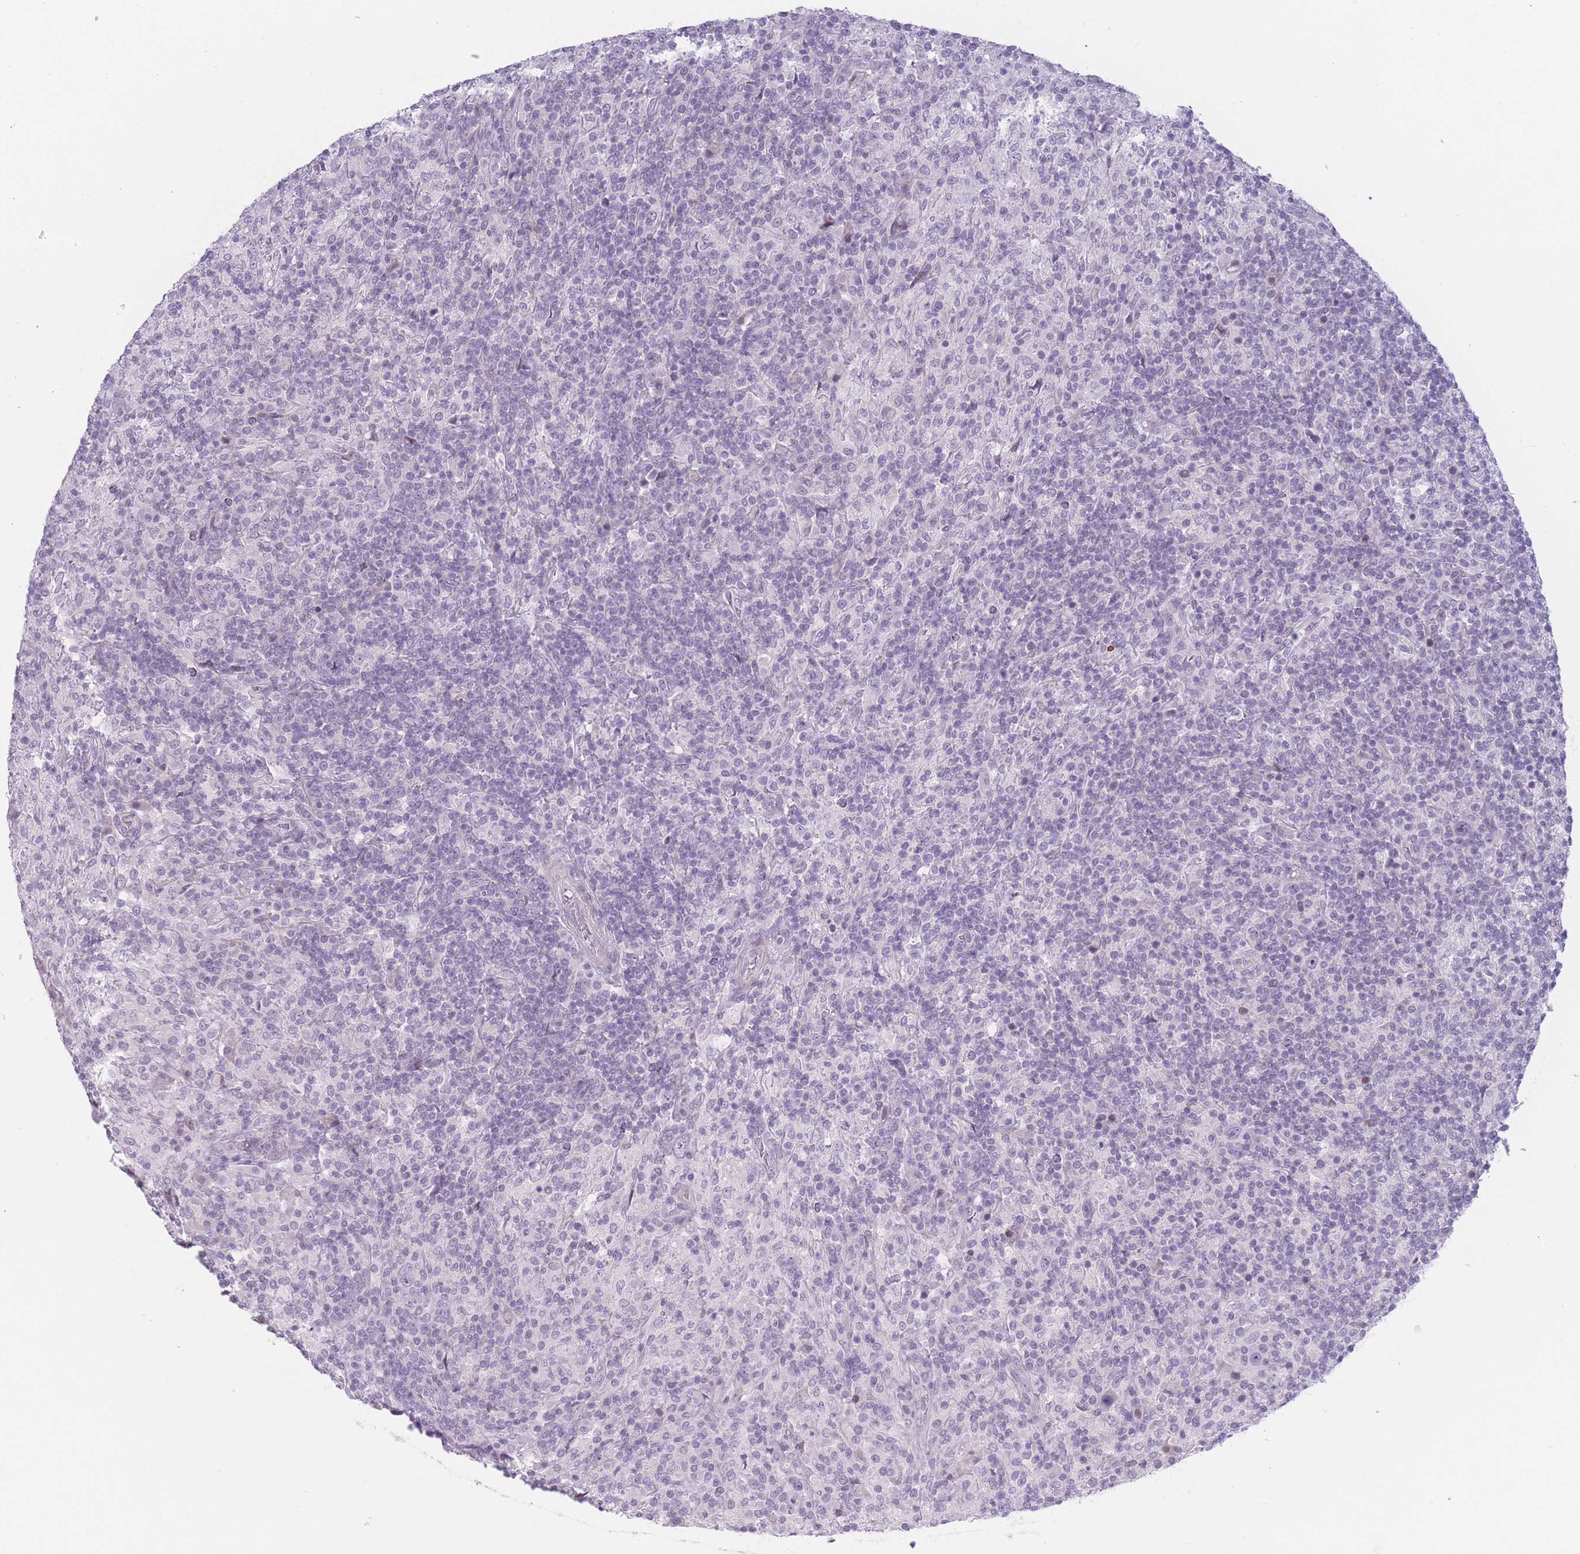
{"staining": {"intensity": "negative", "quantity": "none", "location": "none"}, "tissue": "lymphoma", "cell_type": "Tumor cells", "image_type": "cancer", "snomed": [{"axis": "morphology", "description": "Hodgkin's disease, NOS"}, {"axis": "topography", "description": "Lymph node"}], "caption": "There is no significant positivity in tumor cells of Hodgkin's disease.", "gene": "PLEKHG2", "patient": {"sex": "male", "age": 70}}